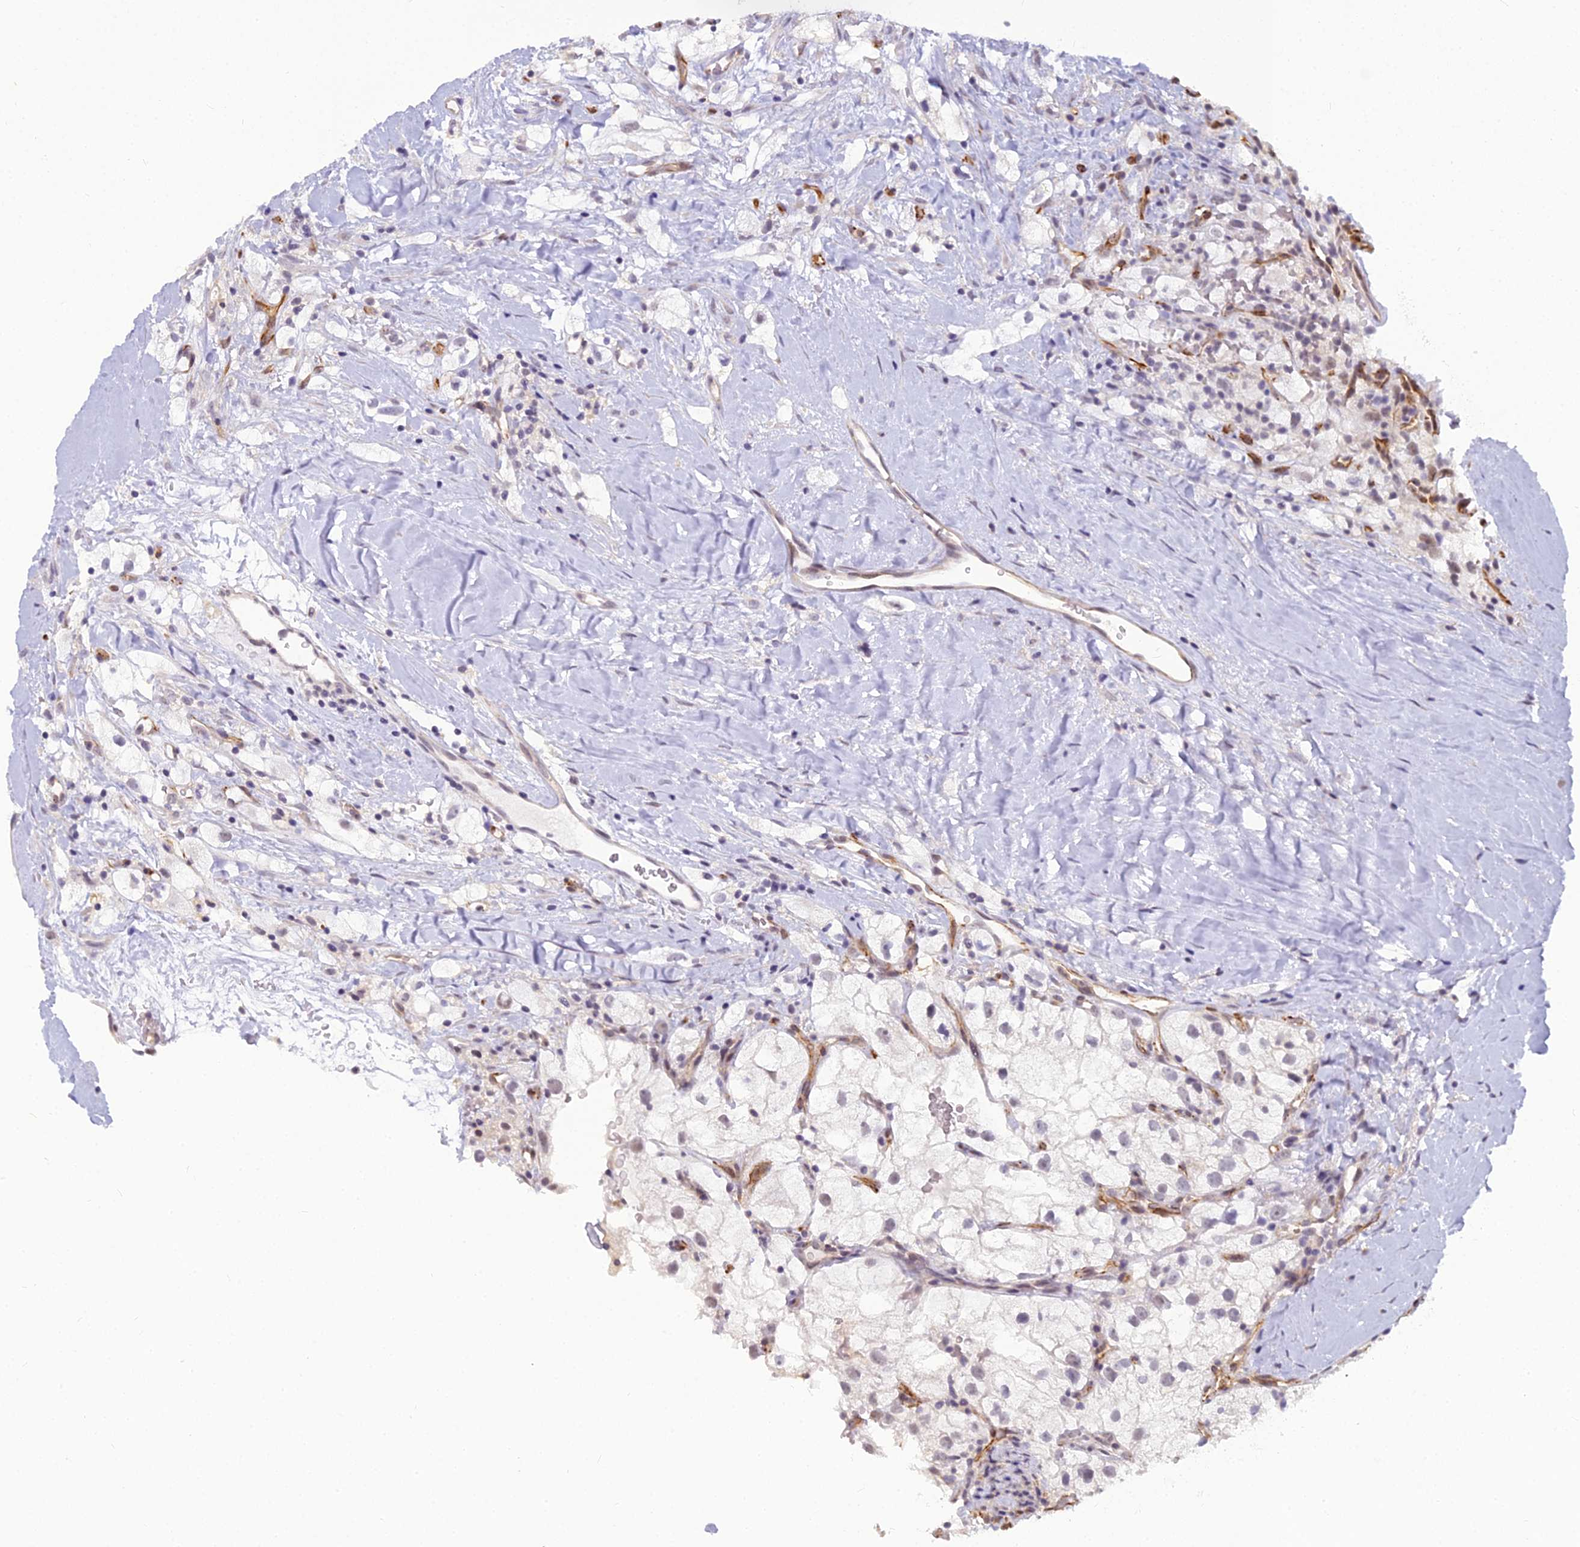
{"staining": {"intensity": "weak", "quantity": "<25%", "location": "nuclear"}, "tissue": "renal cancer", "cell_type": "Tumor cells", "image_type": "cancer", "snomed": [{"axis": "morphology", "description": "Adenocarcinoma, NOS"}, {"axis": "topography", "description": "Kidney"}], "caption": "The IHC photomicrograph has no significant positivity in tumor cells of adenocarcinoma (renal) tissue. The staining was performed using DAB (3,3'-diaminobenzidine) to visualize the protein expression in brown, while the nuclei were stained in blue with hematoxylin (Magnification: 20x).", "gene": "RGL3", "patient": {"sex": "male", "age": 59}}